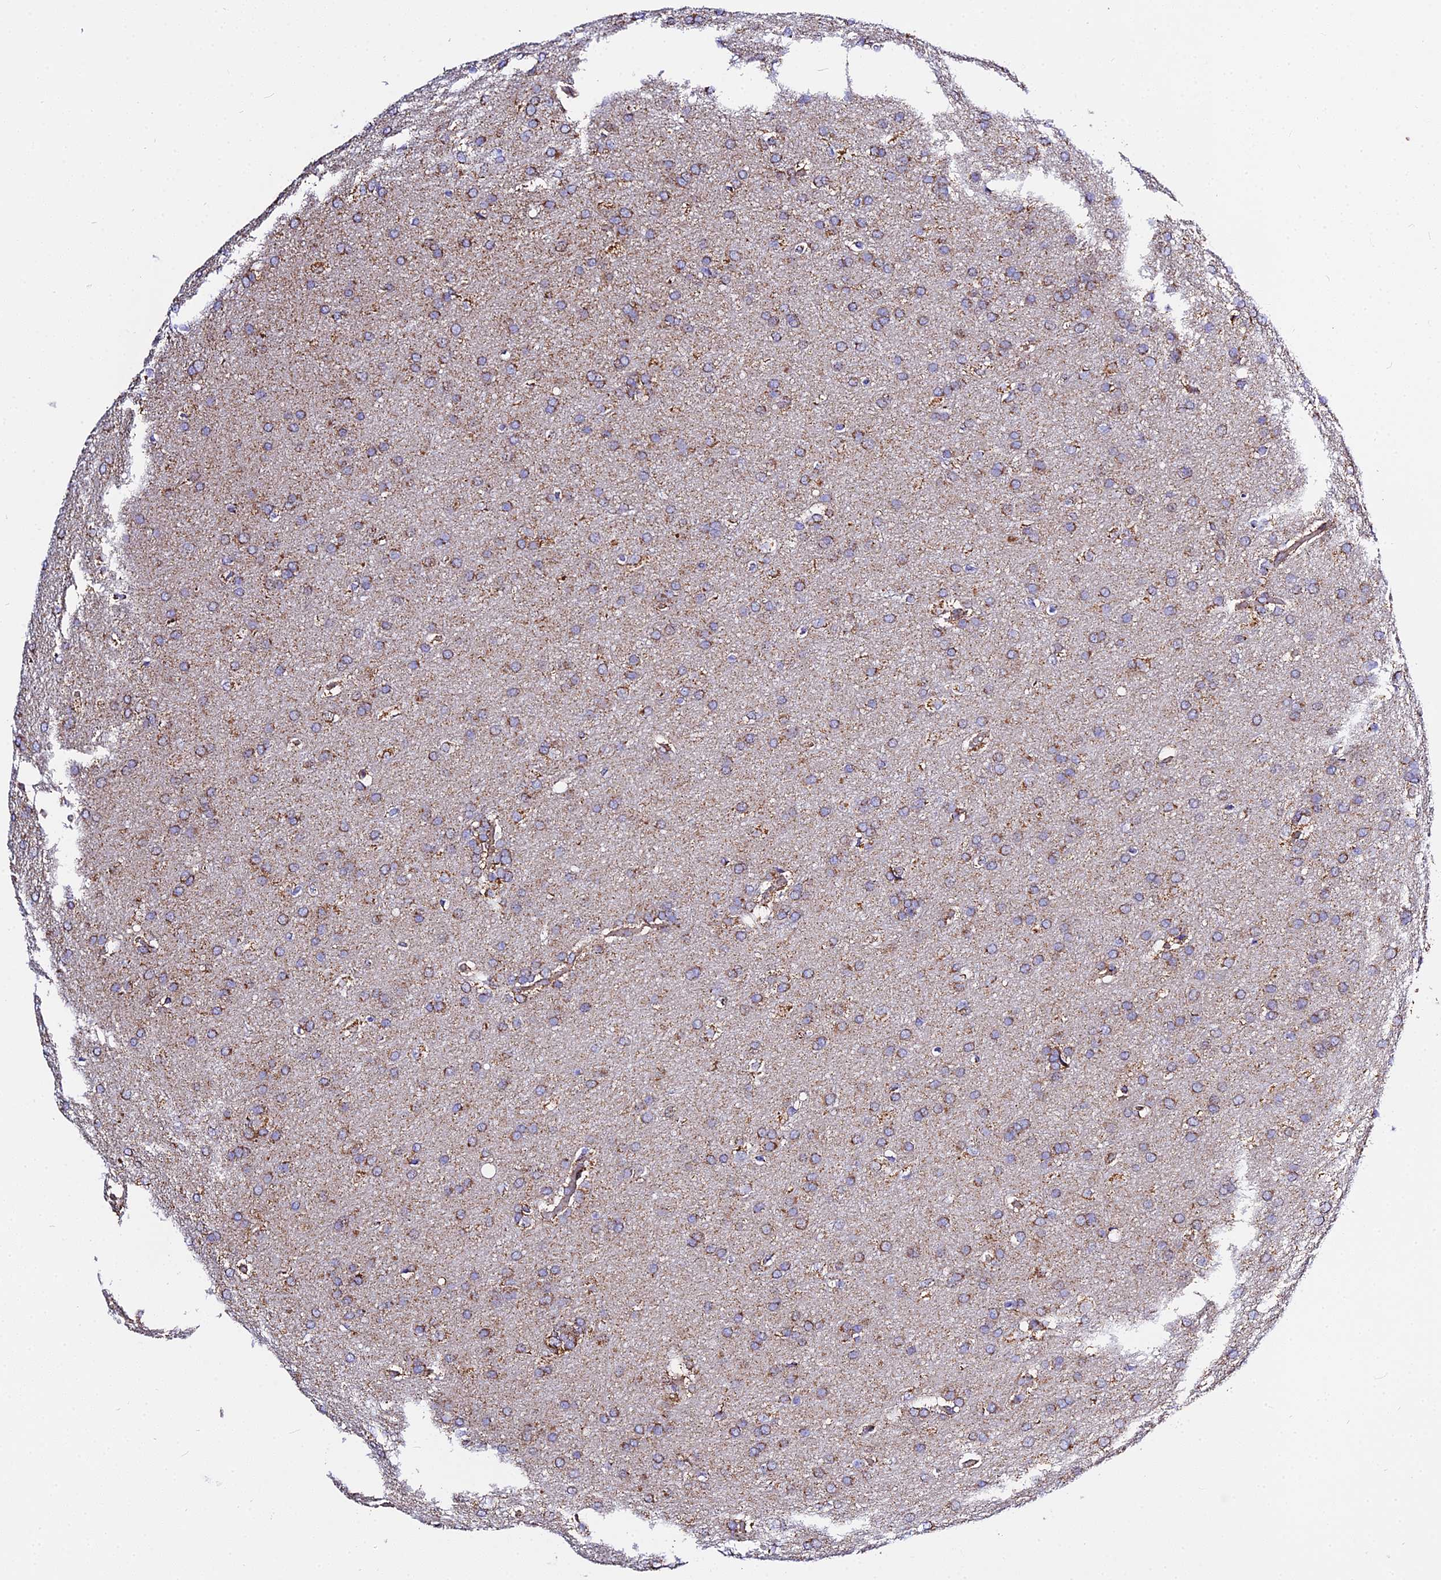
{"staining": {"intensity": "moderate", "quantity": ">75%", "location": "cytoplasmic/membranous"}, "tissue": "glioma", "cell_type": "Tumor cells", "image_type": "cancer", "snomed": [{"axis": "morphology", "description": "Glioma, malignant, Low grade"}, {"axis": "topography", "description": "Brain"}], "caption": "An immunohistochemistry photomicrograph of tumor tissue is shown. Protein staining in brown labels moderate cytoplasmic/membranous positivity in malignant glioma (low-grade) within tumor cells. Using DAB (brown) and hematoxylin (blue) stains, captured at high magnification using brightfield microscopy.", "gene": "ZNF573", "patient": {"sex": "female", "age": 32}}